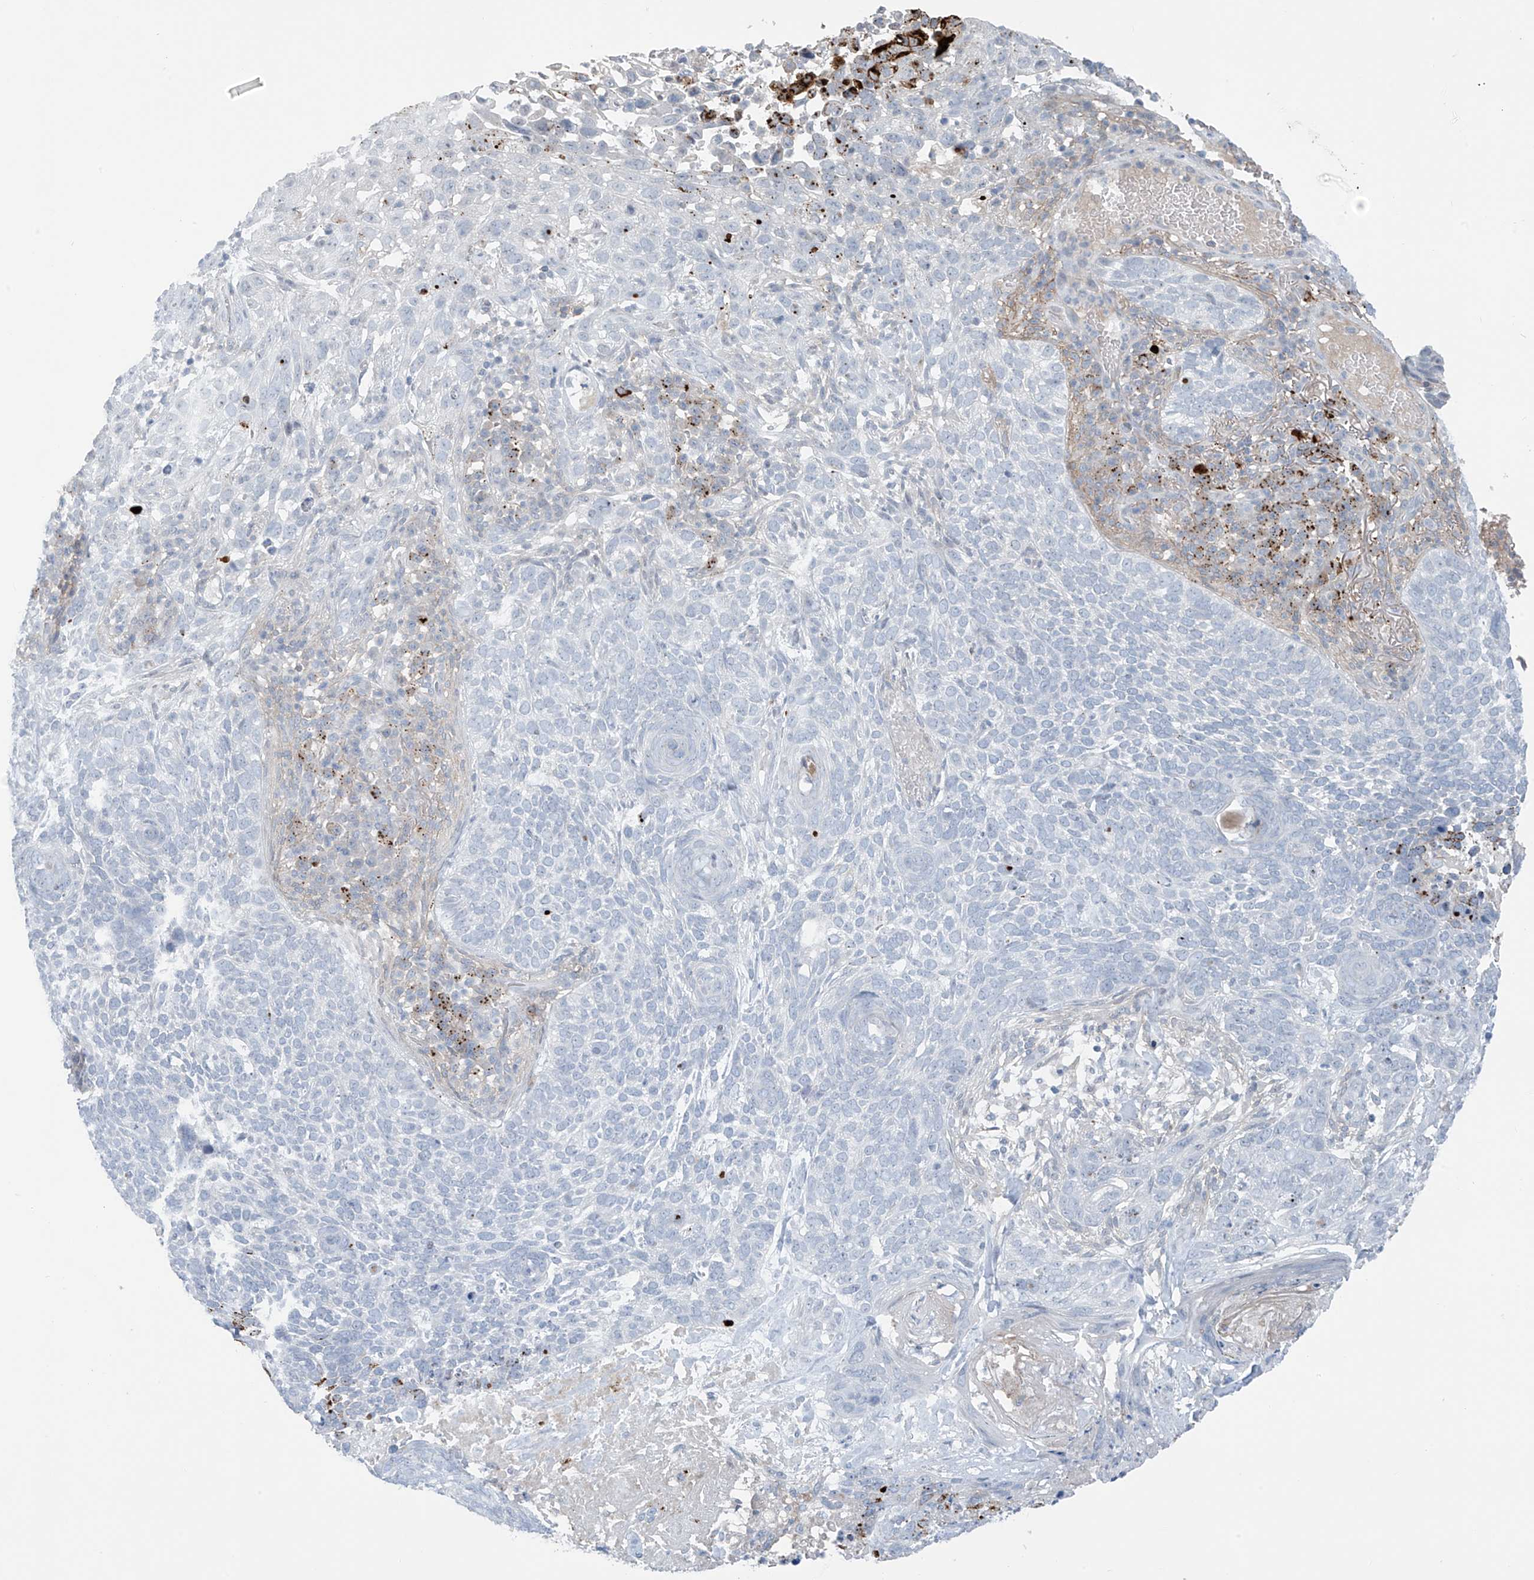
{"staining": {"intensity": "negative", "quantity": "none", "location": "none"}, "tissue": "skin cancer", "cell_type": "Tumor cells", "image_type": "cancer", "snomed": [{"axis": "morphology", "description": "Basal cell carcinoma"}, {"axis": "topography", "description": "Skin"}], "caption": "Micrograph shows no protein expression in tumor cells of basal cell carcinoma (skin) tissue.", "gene": "ZNF793", "patient": {"sex": "female", "age": 64}}